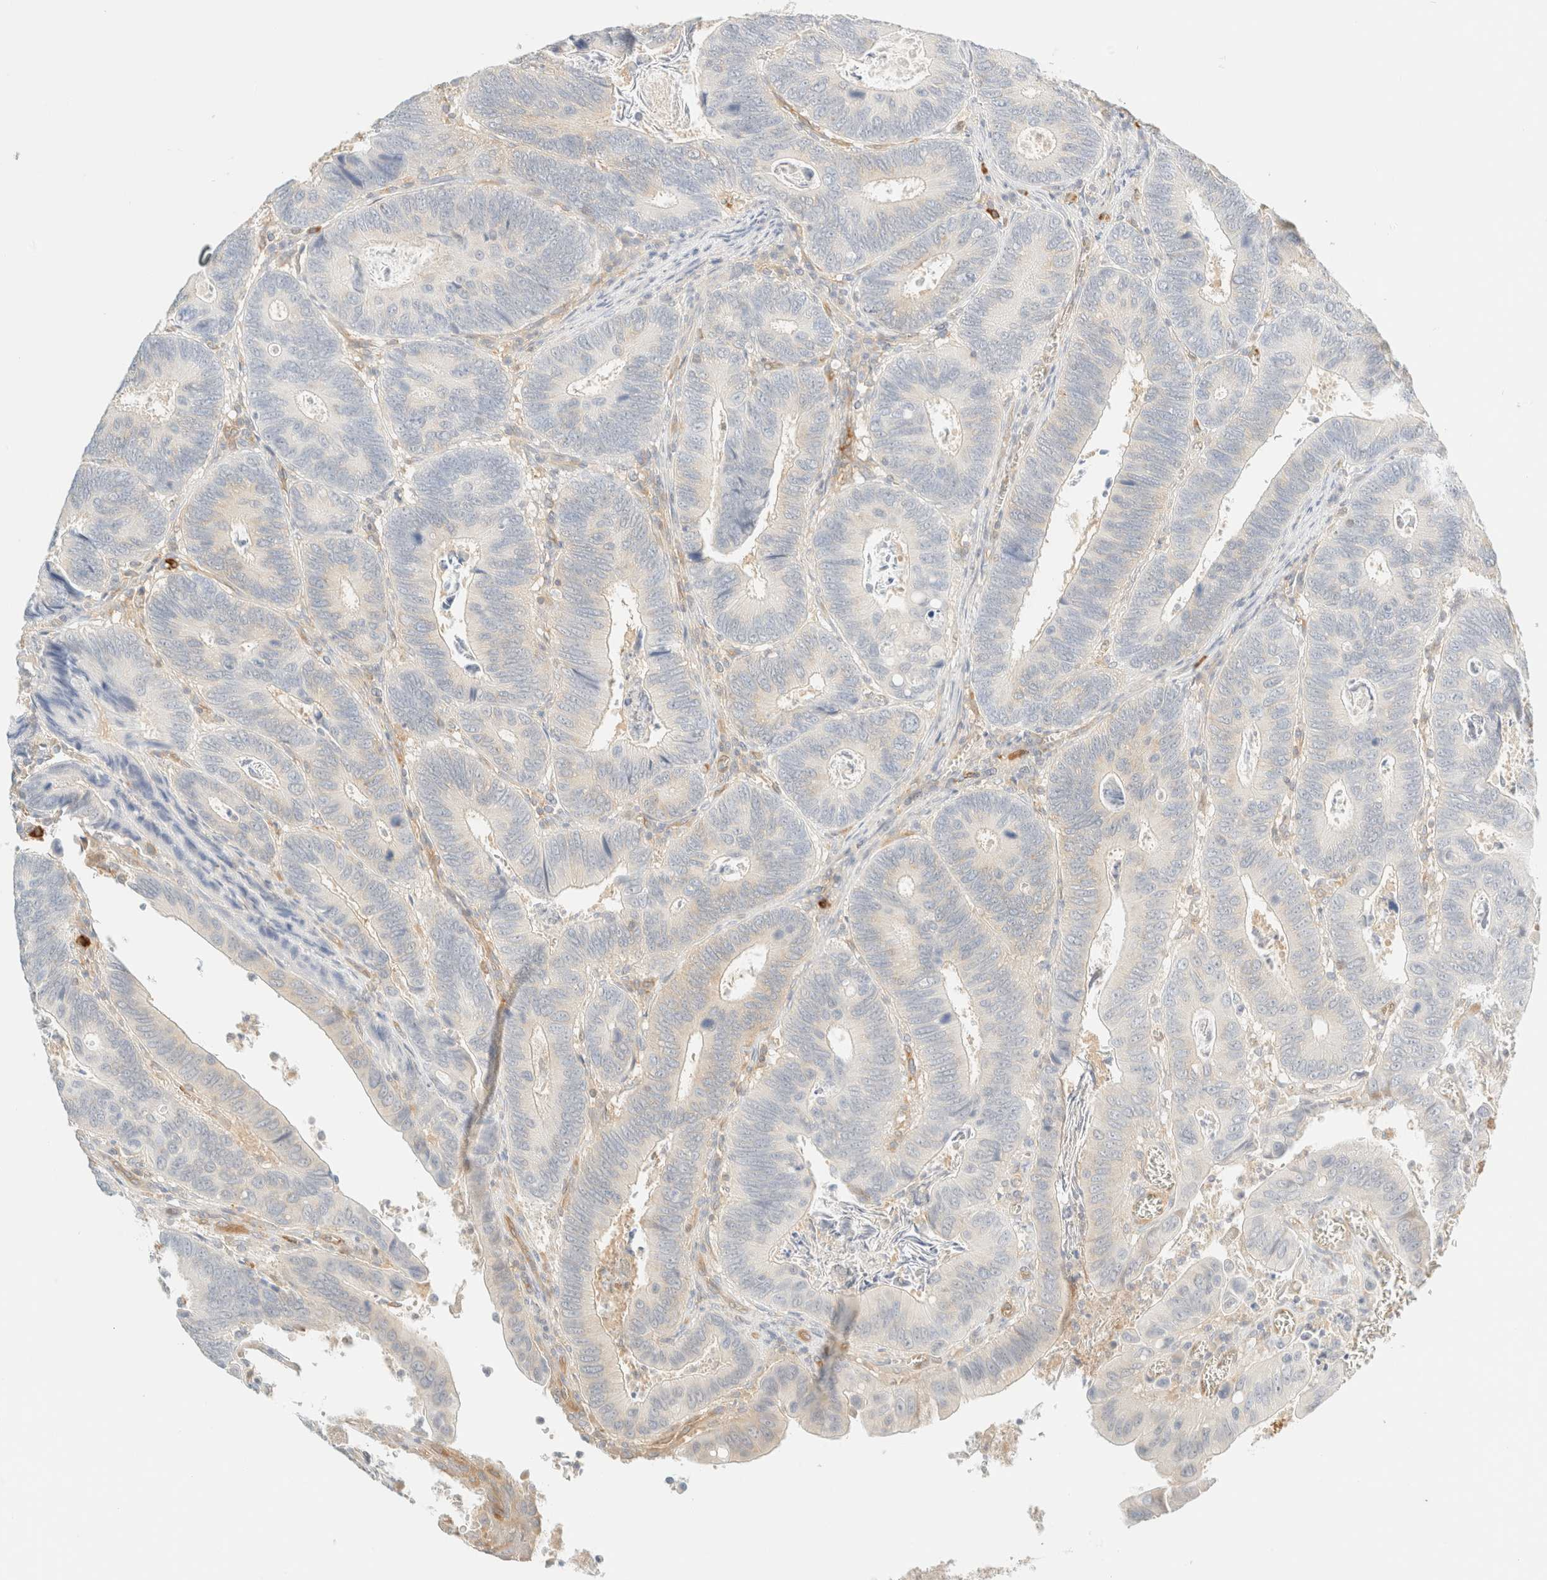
{"staining": {"intensity": "negative", "quantity": "none", "location": "none"}, "tissue": "colorectal cancer", "cell_type": "Tumor cells", "image_type": "cancer", "snomed": [{"axis": "morphology", "description": "Adenocarcinoma, NOS"}, {"axis": "topography", "description": "Colon"}], "caption": "A high-resolution histopathology image shows immunohistochemistry staining of adenocarcinoma (colorectal), which displays no significant positivity in tumor cells.", "gene": "FHOD1", "patient": {"sex": "male", "age": 72}}